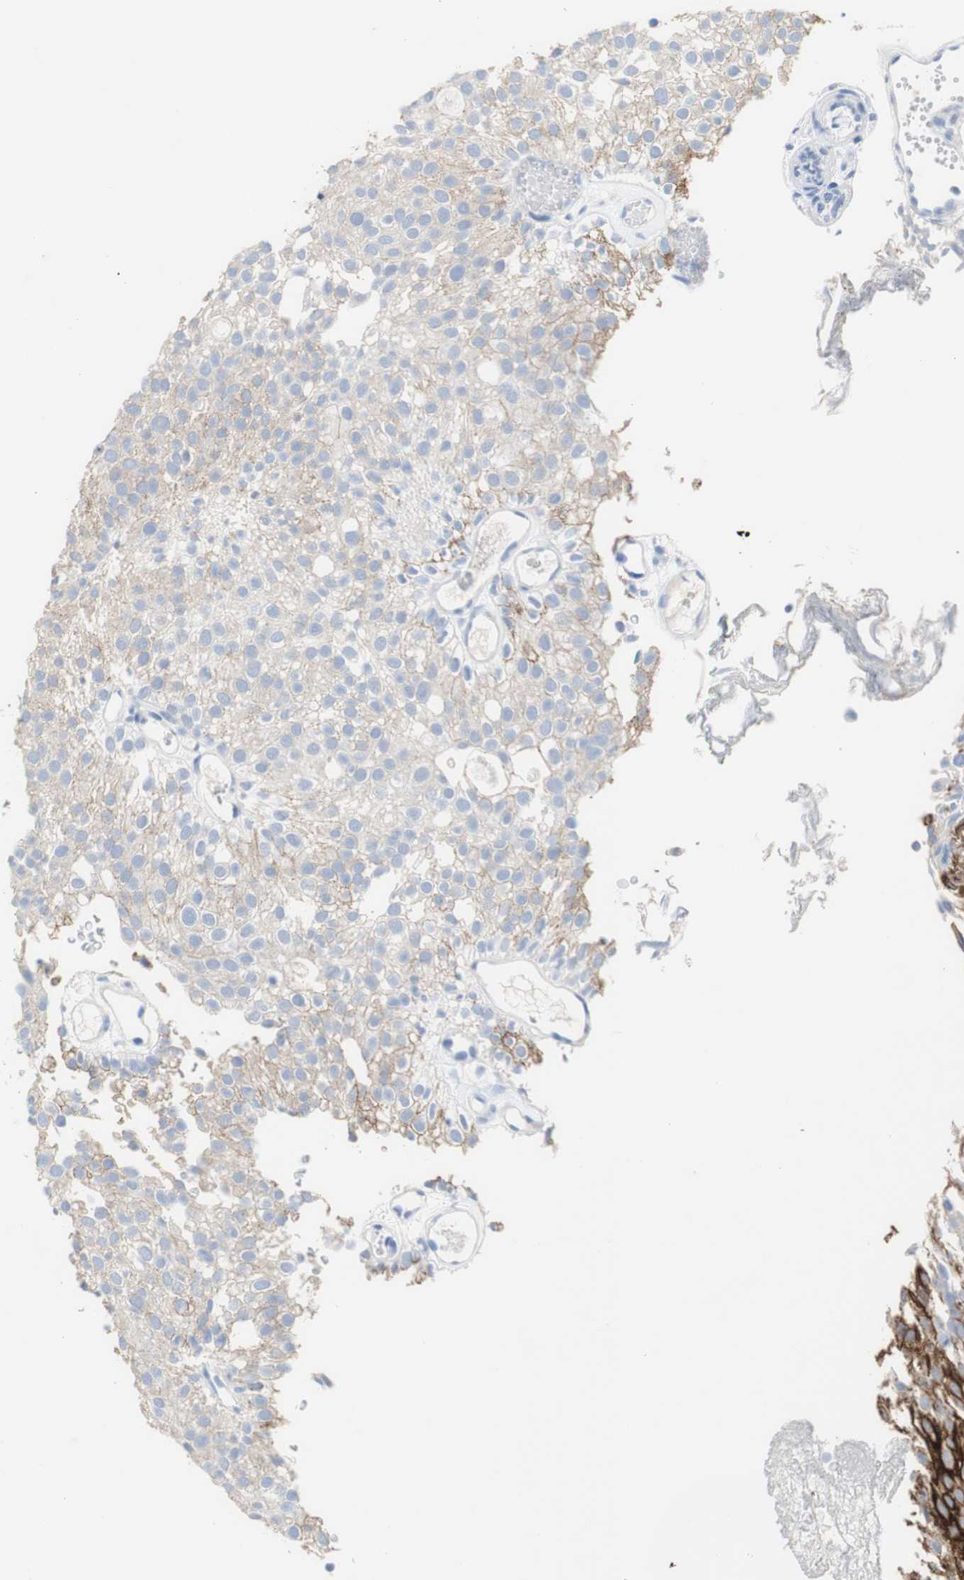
{"staining": {"intensity": "moderate", "quantity": "25%-75%", "location": "cytoplasmic/membranous"}, "tissue": "urothelial cancer", "cell_type": "Tumor cells", "image_type": "cancer", "snomed": [{"axis": "morphology", "description": "Urothelial carcinoma, Low grade"}, {"axis": "topography", "description": "Urinary bladder"}], "caption": "Protein expression analysis of human urothelial cancer reveals moderate cytoplasmic/membranous positivity in approximately 25%-75% of tumor cells.", "gene": "DSC2", "patient": {"sex": "male", "age": 78}}